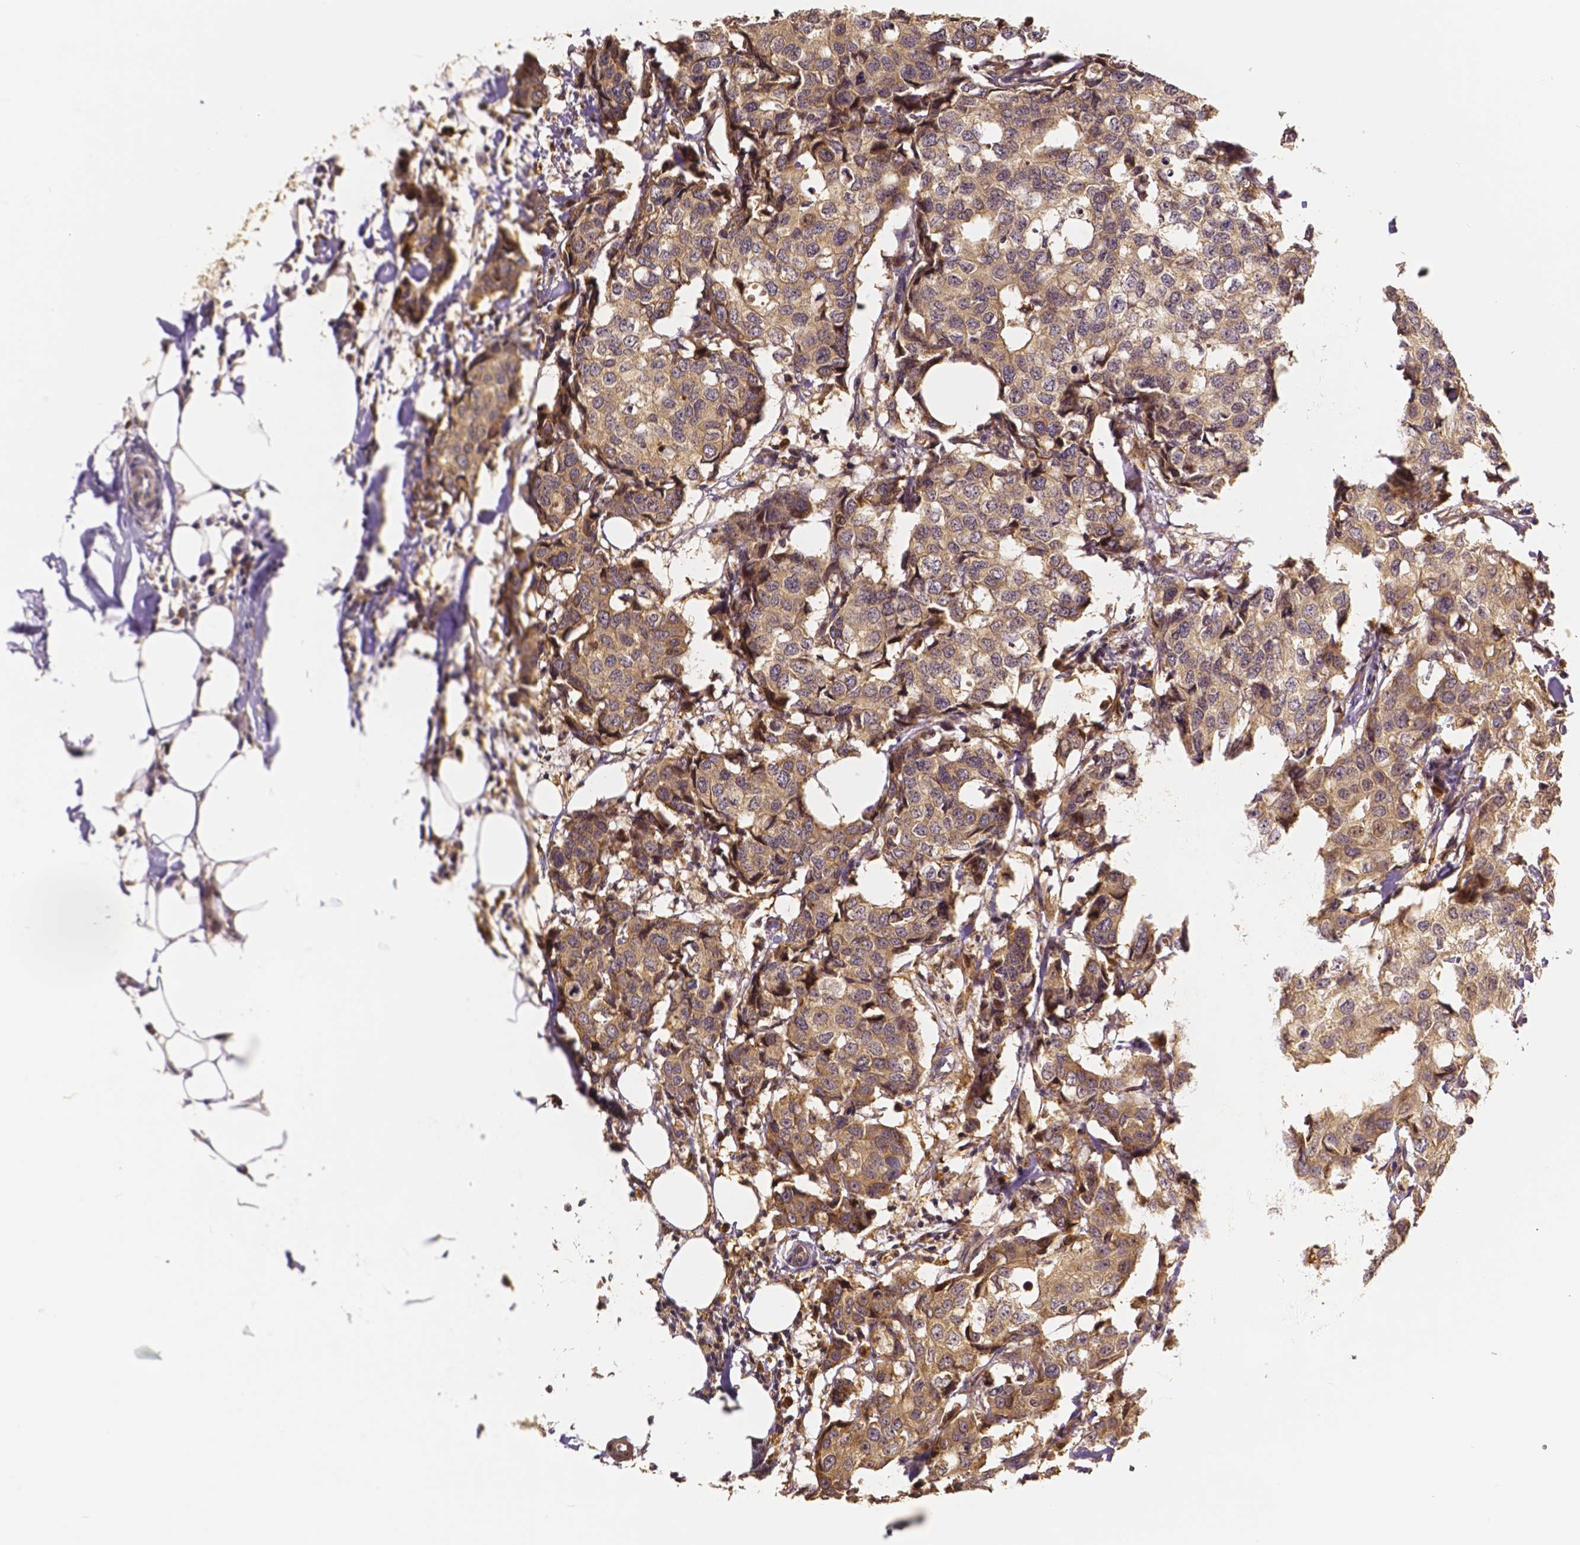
{"staining": {"intensity": "weak", "quantity": ">75%", "location": "cytoplasmic/membranous"}, "tissue": "breast cancer", "cell_type": "Tumor cells", "image_type": "cancer", "snomed": [{"axis": "morphology", "description": "Duct carcinoma"}, {"axis": "topography", "description": "Breast"}], "caption": "An IHC histopathology image of tumor tissue is shown. Protein staining in brown shows weak cytoplasmic/membranous positivity in intraductal carcinoma (breast) within tumor cells.", "gene": "USP9X", "patient": {"sex": "female", "age": 27}}